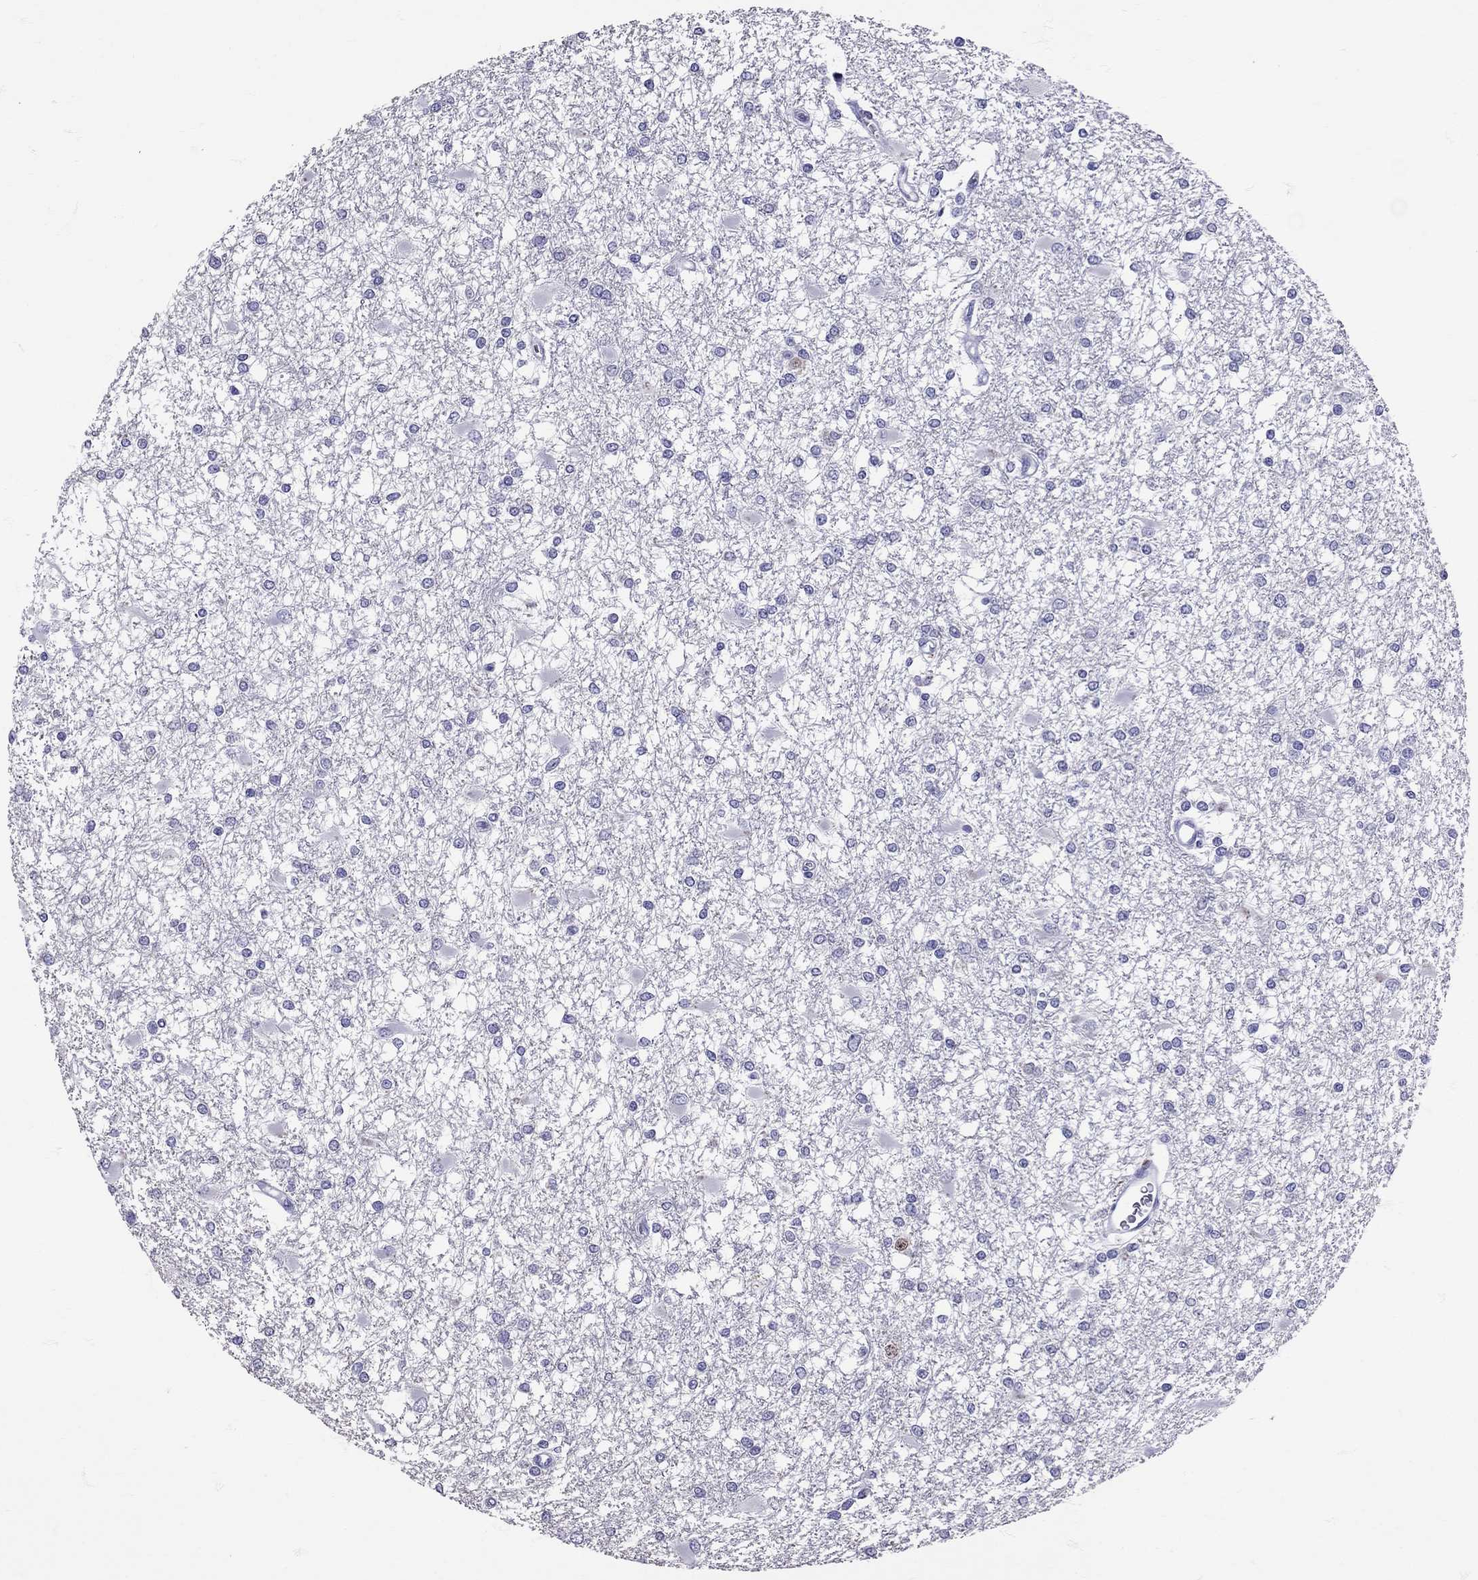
{"staining": {"intensity": "negative", "quantity": "none", "location": "none"}, "tissue": "glioma", "cell_type": "Tumor cells", "image_type": "cancer", "snomed": [{"axis": "morphology", "description": "Glioma, malignant, High grade"}, {"axis": "topography", "description": "Cerebral cortex"}], "caption": "Human malignant glioma (high-grade) stained for a protein using IHC shows no expression in tumor cells.", "gene": "TBR1", "patient": {"sex": "male", "age": 79}}